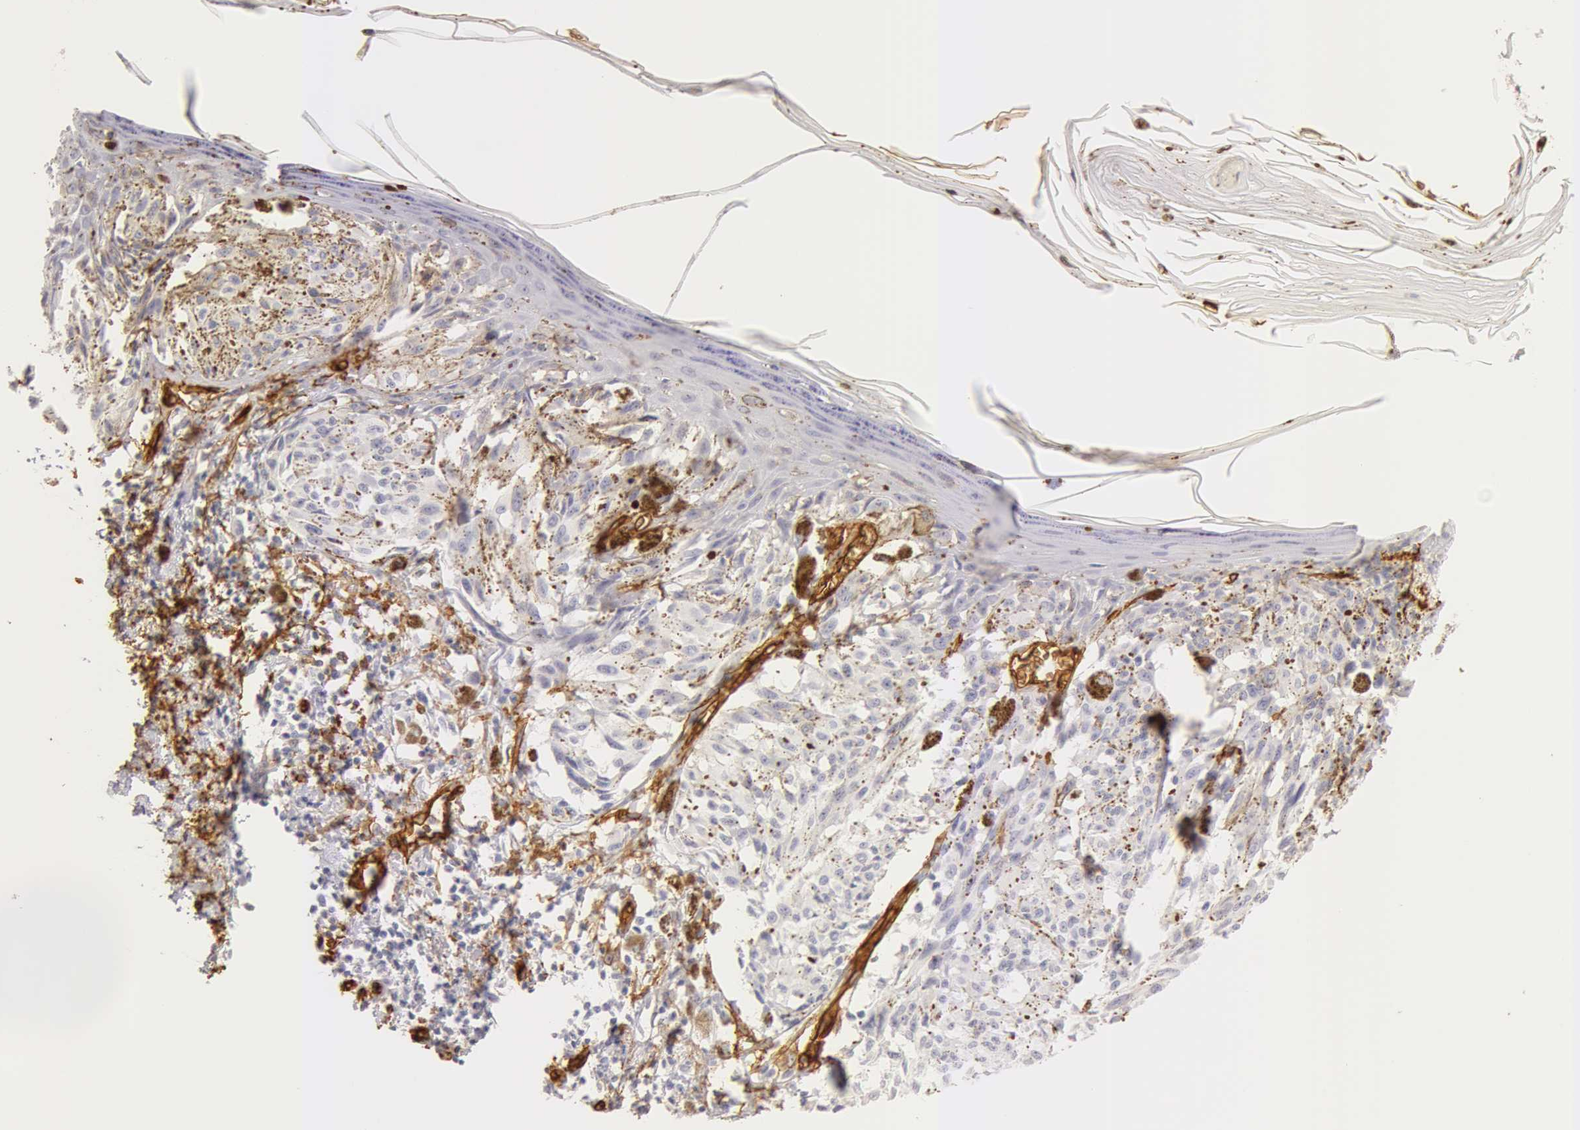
{"staining": {"intensity": "negative", "quantity": "none", "location": "none"}, "tissue": "melanoma", "cell_type": "Tumor cells", "image_type": "cancer", "snomed": [{"axis": "morphology", "description": "Malignant melanoma, NOS"}, {"axis": "topography", "description": "Skin"}], "caption": "This is a photomicrograph of immunohistochemistry staining of malignant melanoma, which shows no staining in tumor cells. (DAB immunohistochemistry with hematoxylin counter stain).", "gene": "AQP1", "patient": {"sex": "female", "age": 72}}